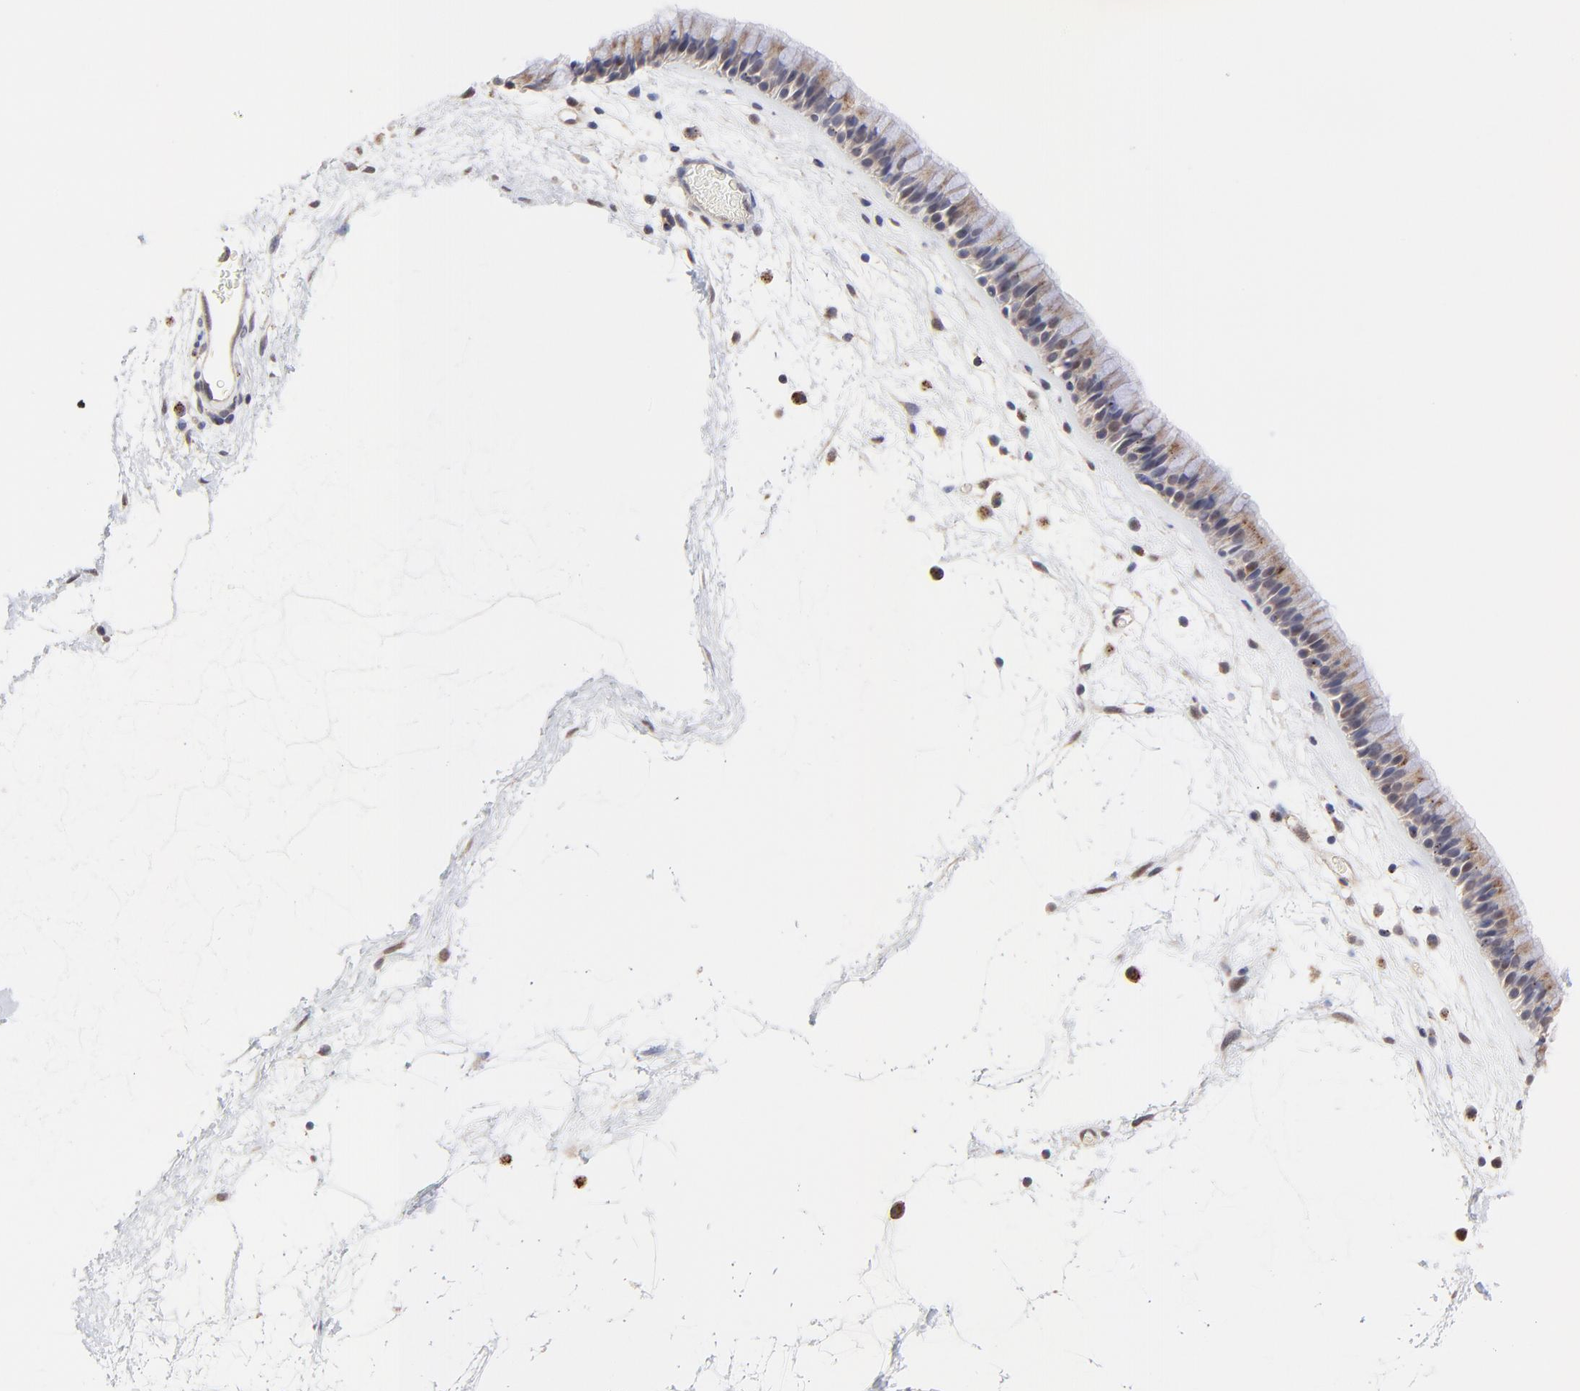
{"staining": {"intensity": "moderate", "quantity": "25%-75%", "location": "cytoplasmic/membranous"}, "tissue": "nasopharynx", "cell_type": "Respiratory epithelial cells", "image_type": "normal", "snomed": [{"axis": "morphology", "description": "Normal tissue, NOS"}, {"axis": "morphology", "description": "Inflammation, NOS"}, {"axis": "topography", "description": "Nasopharynx"}], "caption": "This photomicrograph demonstrates IHC staining of benign nasopharynx, with medium moderate cytoplasmic/membranous expression in approximately 25%-75% of respiratory epithelial cells.", "gene": "PDE4B", "patient": {"sex": "male", "age": 48}}